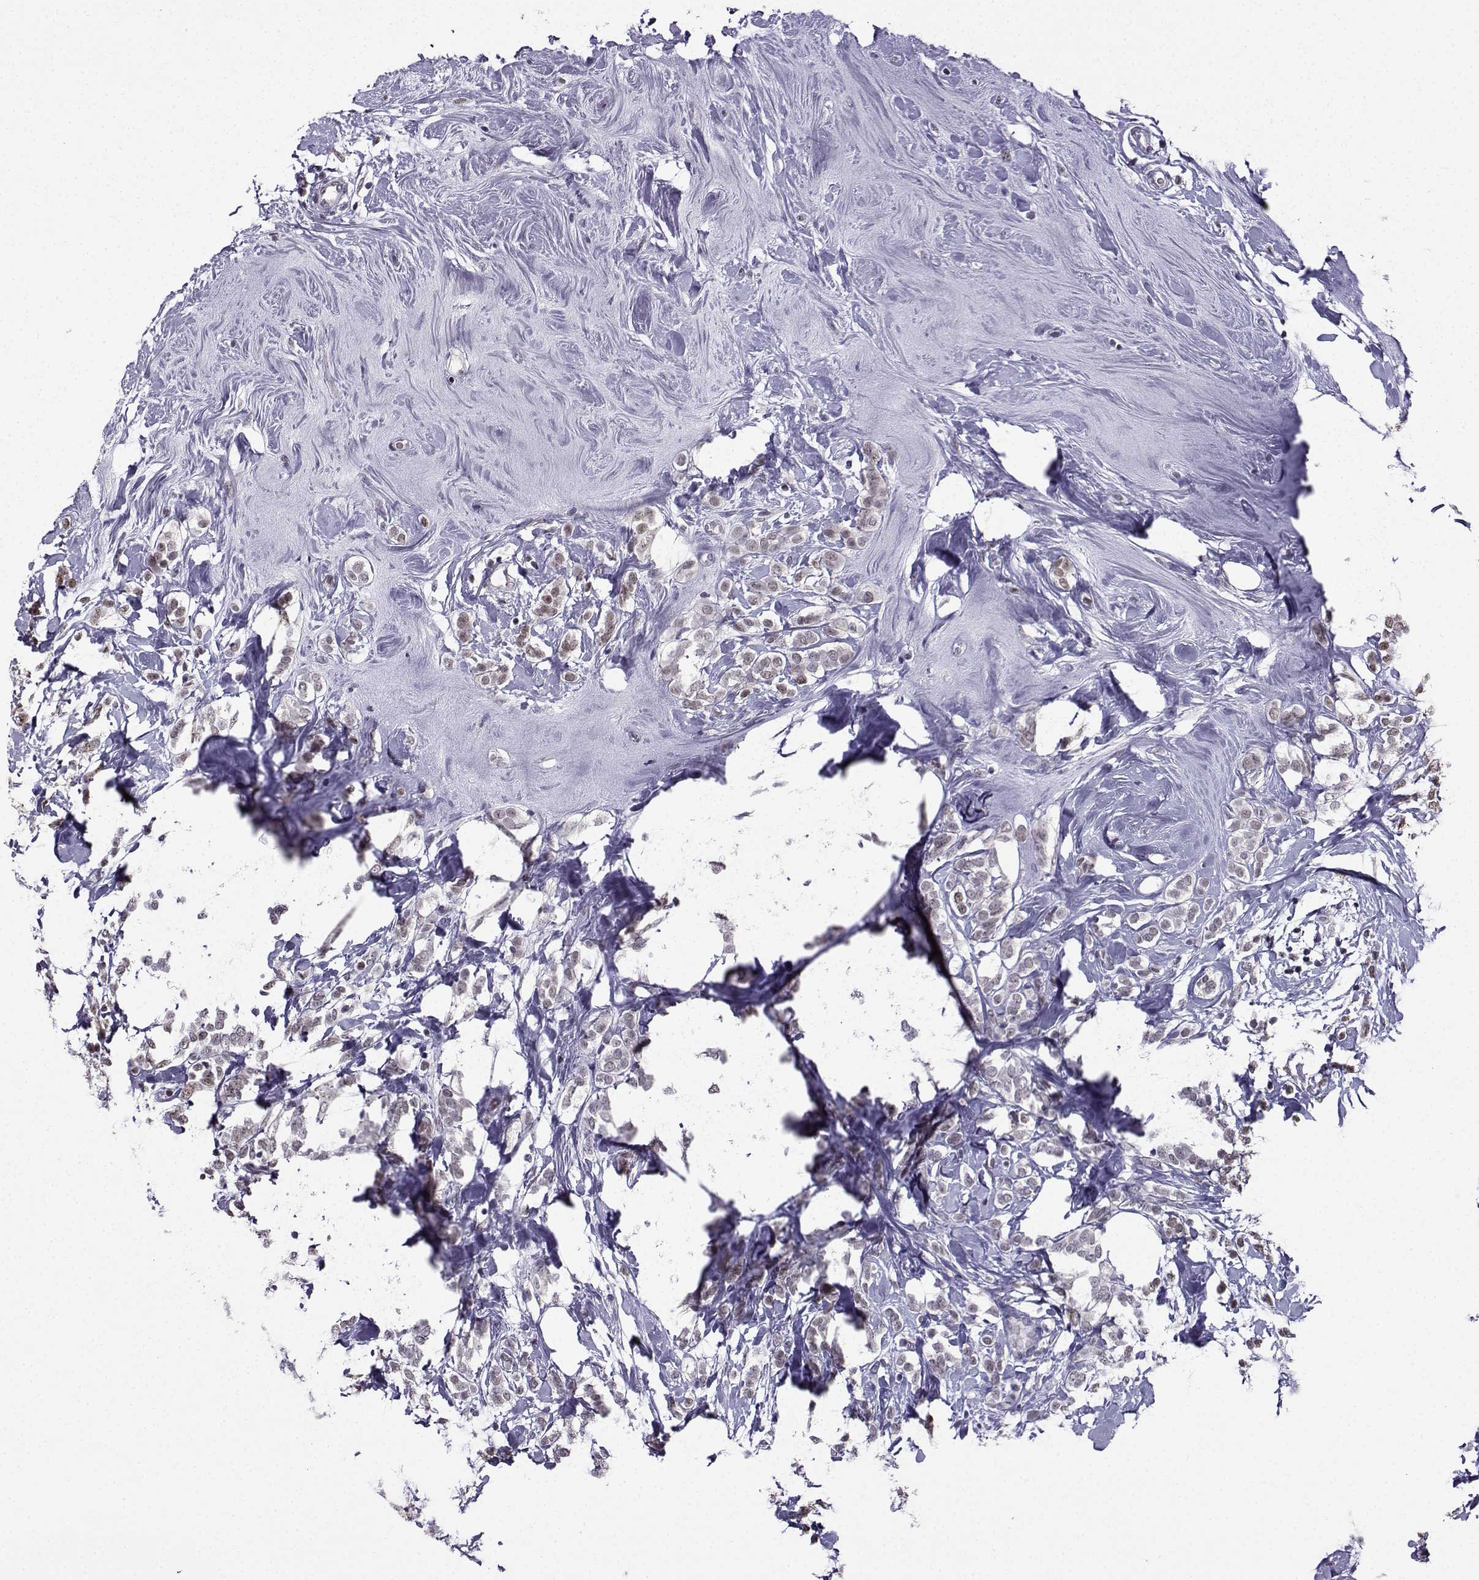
{"staining": {"intensity": "negative", "quantity": "none", "location": "none"}, "tissue": "breast cancer", "cell_type": "Tumor cells", "image_type": "cancer", "snomed": [{"axis": "morphology", "description": "Lobular carcinoma"}, {"axis": "topography", "description": "Breast"}], "caption": "This image is of breast cancer (lobular carcinoma) stained with immunohistochemistry (IHC) to label a protein in brown with the nuclei are counter-stained blue. There is no positivity in tumor cells. (DAB (3,3'-diaminobenzidine) immunohistochemistry (IHC) visualized using brightfield microscopy, high magnification).", "gene": "LRFN2", "patient": {"sex": "female", "age": 49}}